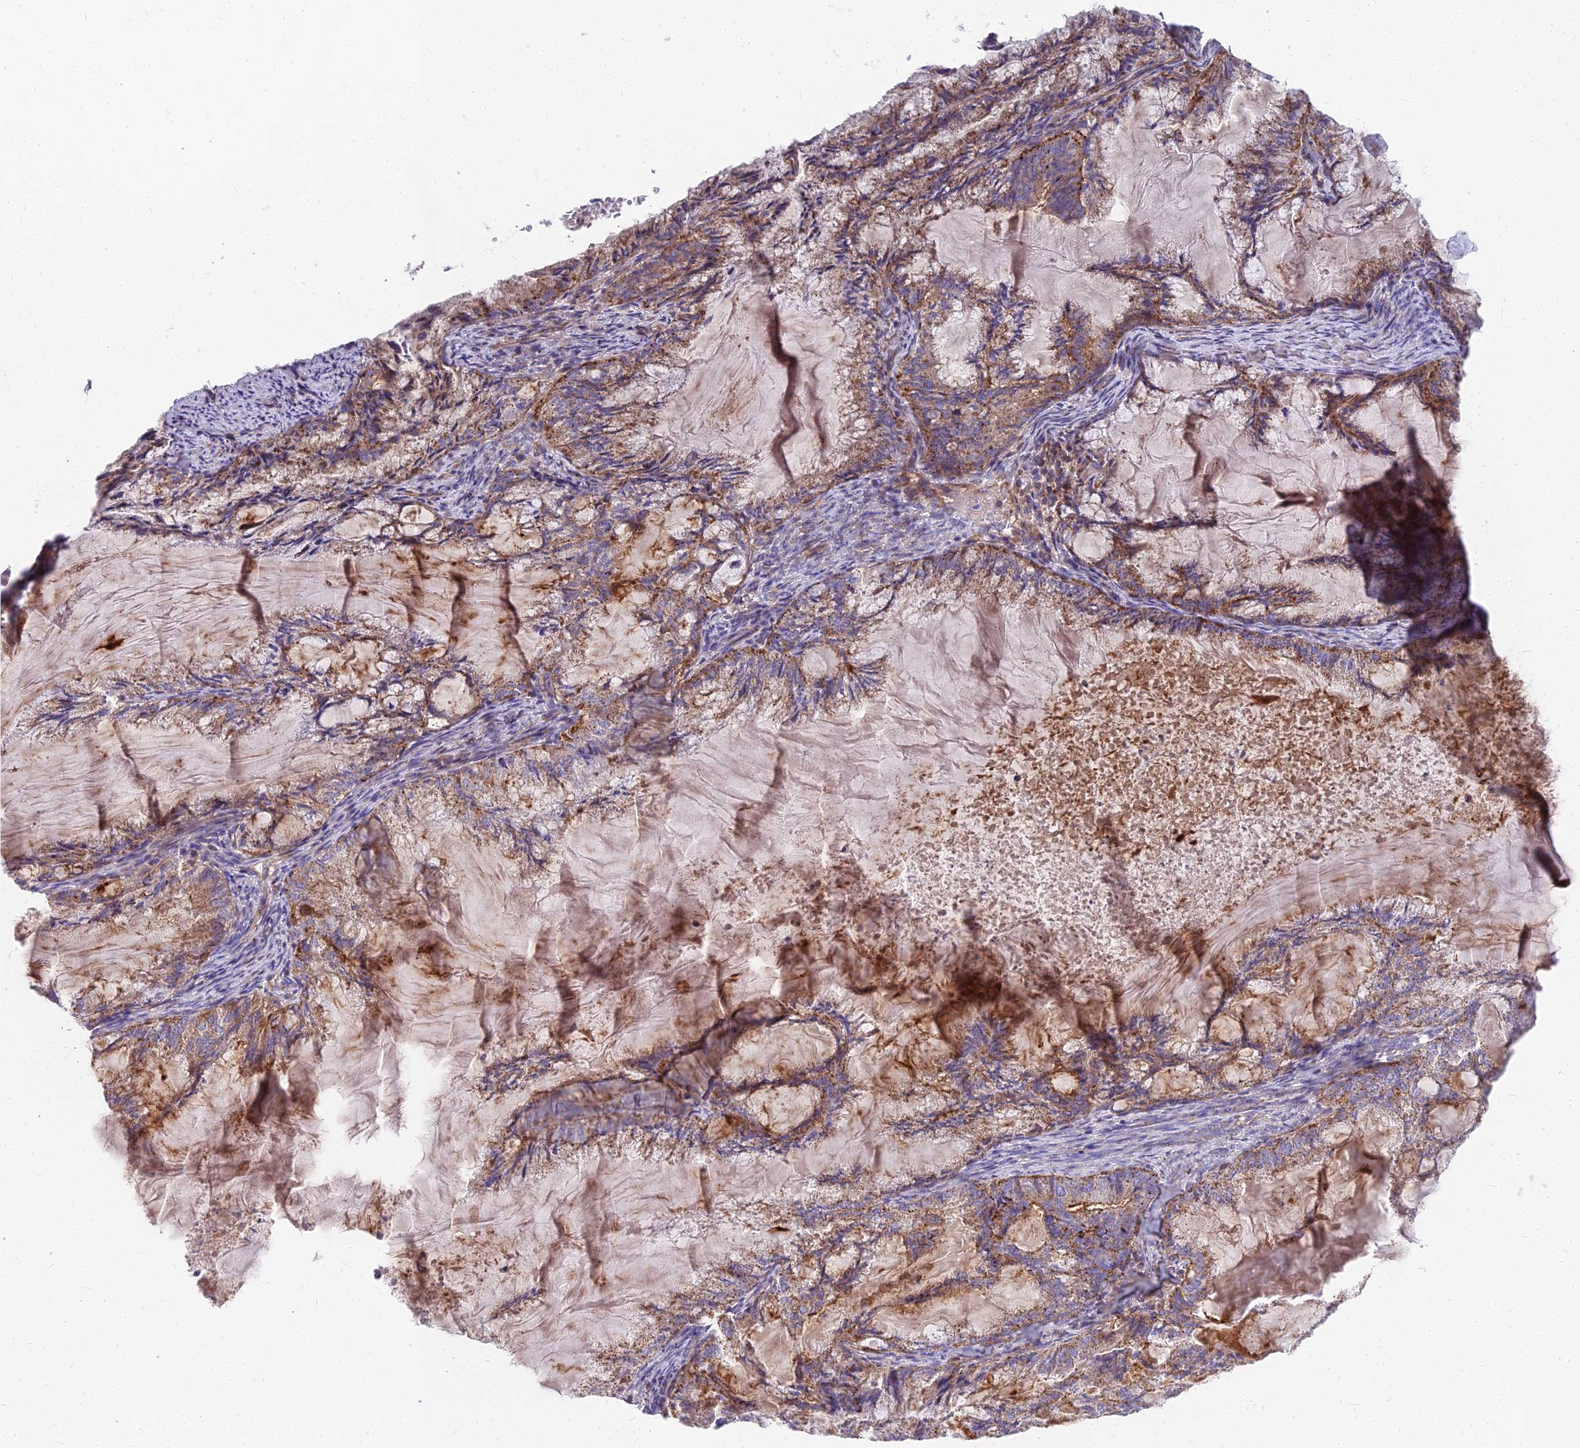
{"staining": {"intensity": "moderate", "quantity": ">75%", "location": "cytoplasmic/membranous"}, "tissue": "endometrial cancer", "cell_type": "Tumor cells", "image_type": "cancer", "snomed": [{"axis": "morphology", "description": "Adenocarcinoma, NOS"}, {"axis": "topography", "description": "Endometrium"}], "caption": "An image of endometrial cancer (adenocarcinoma) stained for a protein reveals moderate cytoplasmic/membranous brown staining in tumor cells. The protein of interest is shown in brown color, while the nuclei are stained blue.", "gene": "FRMPD1", "patient": {"sex": "female", "age": 86}}